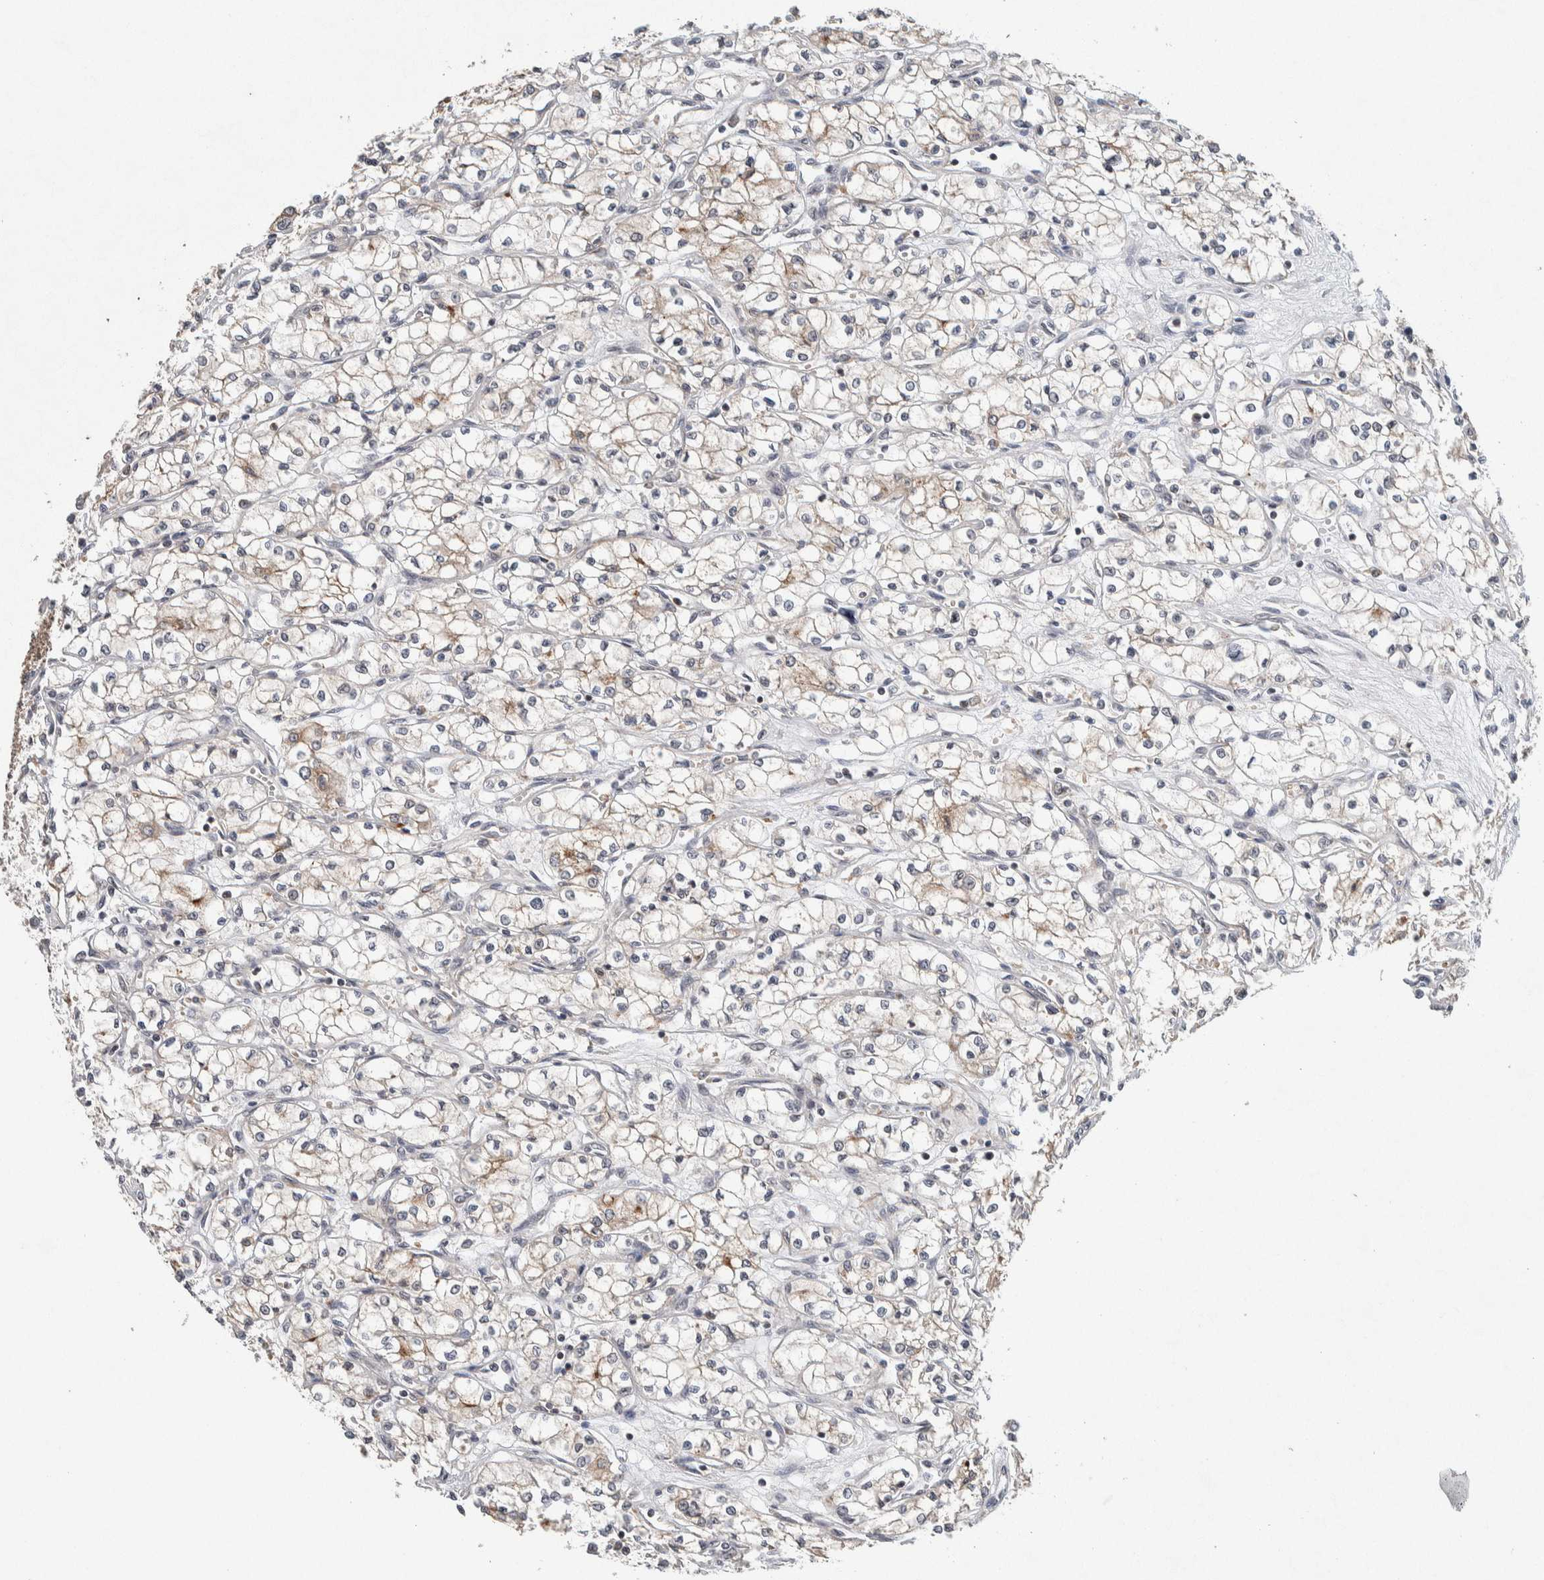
{"staining": {"intensity": "weak", "quantity": "25%-75%", "location": "cytoplasmic/membranous"}, "tissue": "renal cancer", "cell_type": "Tumor cells", "image_type": "cancer", "snomed": [{"axis": "morphology", "description": "Normal tissue, NOS"}, {"axis": "morphology", "description": "Adenocarcinoma, NOS"}, {"axis": "topography", "description": "Kidney"}], "caption": "This is an image of immunohistochemistry staining of renal cancer (adenocarcinoma), which shows weak expression in the cytoplasmic/membranous of tumor cells.", "gene": "KCNK1", "patient": {"sex": "male", "age": 59}}